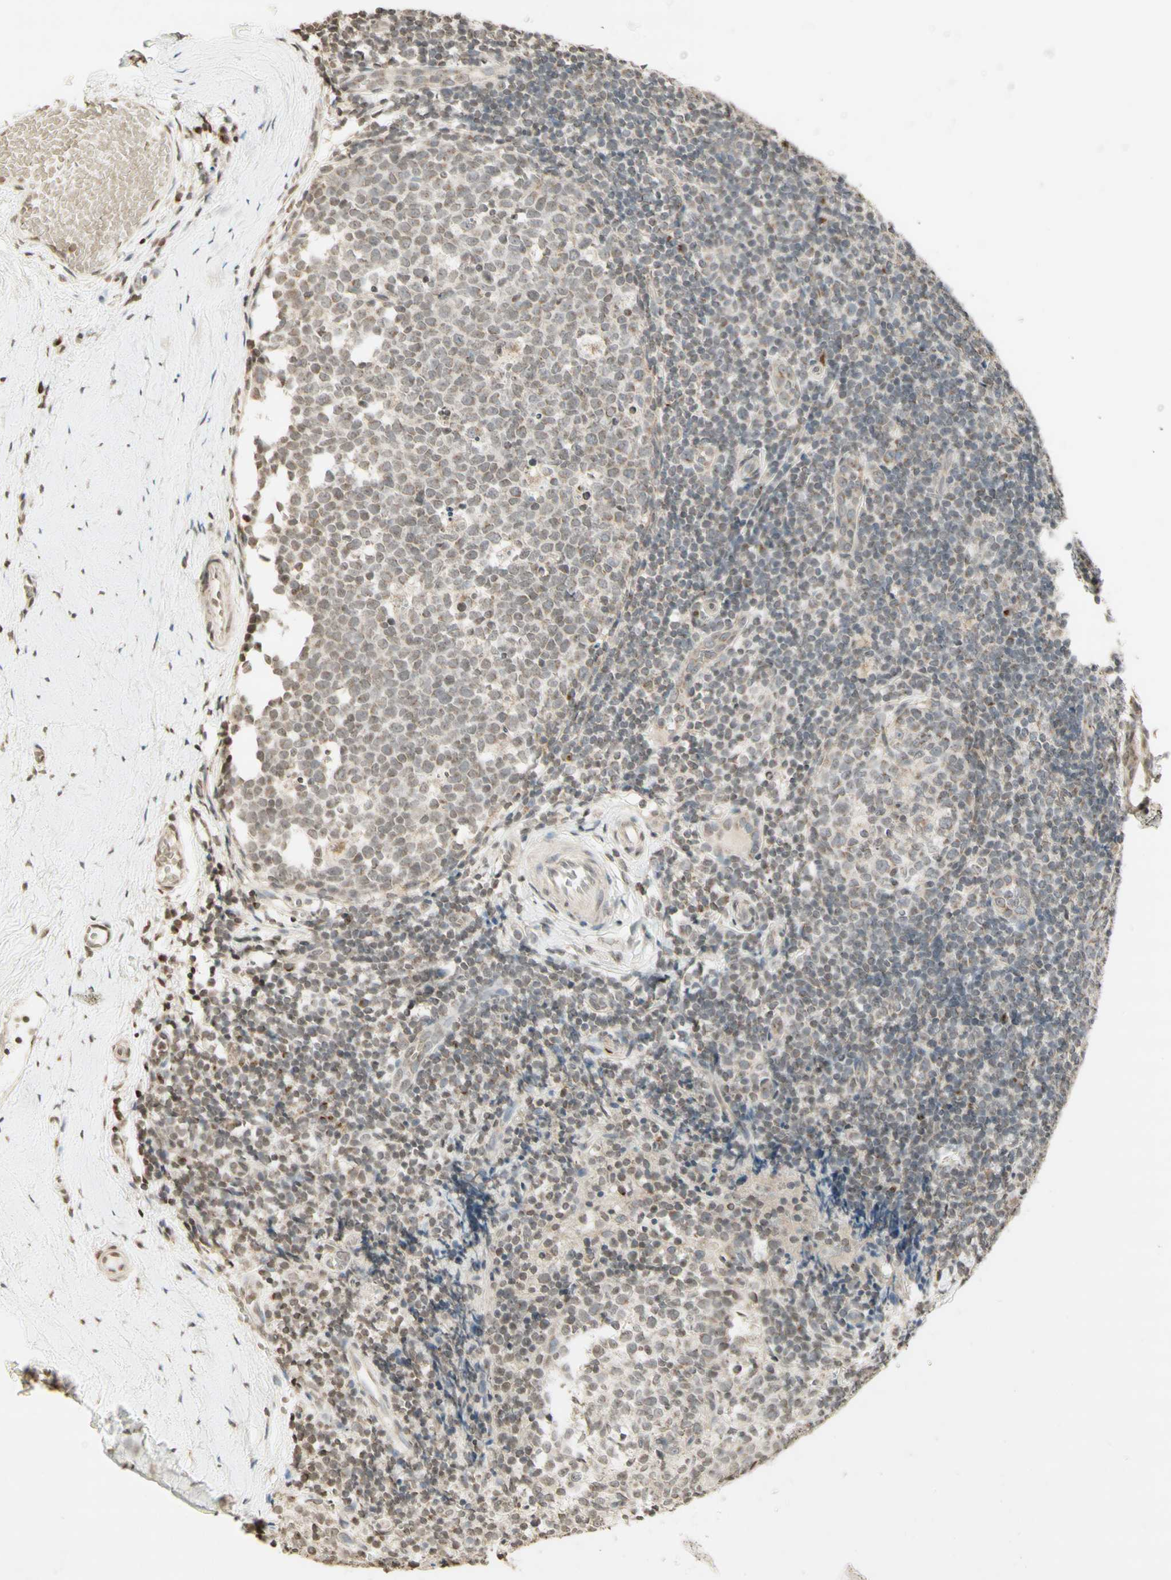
{"staining": {"intensity": "moderate", "quantity": "<25%", "location": "cytoplasmic/membranous,nuclear"}, "tissue": "tonsil", "cell_type": "Germinal center cells", "image_type": "normal", "snomed": [{"axis": "morphology", "description": "Normal tissue, NOS"}, {"axis": "topography", "description": "Tonsil"}], "caption": "Normal tonsil exhibits moderate cytoplasmic/membranous,nuclear staining in about <25% of germinal center cells, visualized by immunohistochemistry.", "gene": "CCNI", "patient": {"sex": "female", "age": 19}}